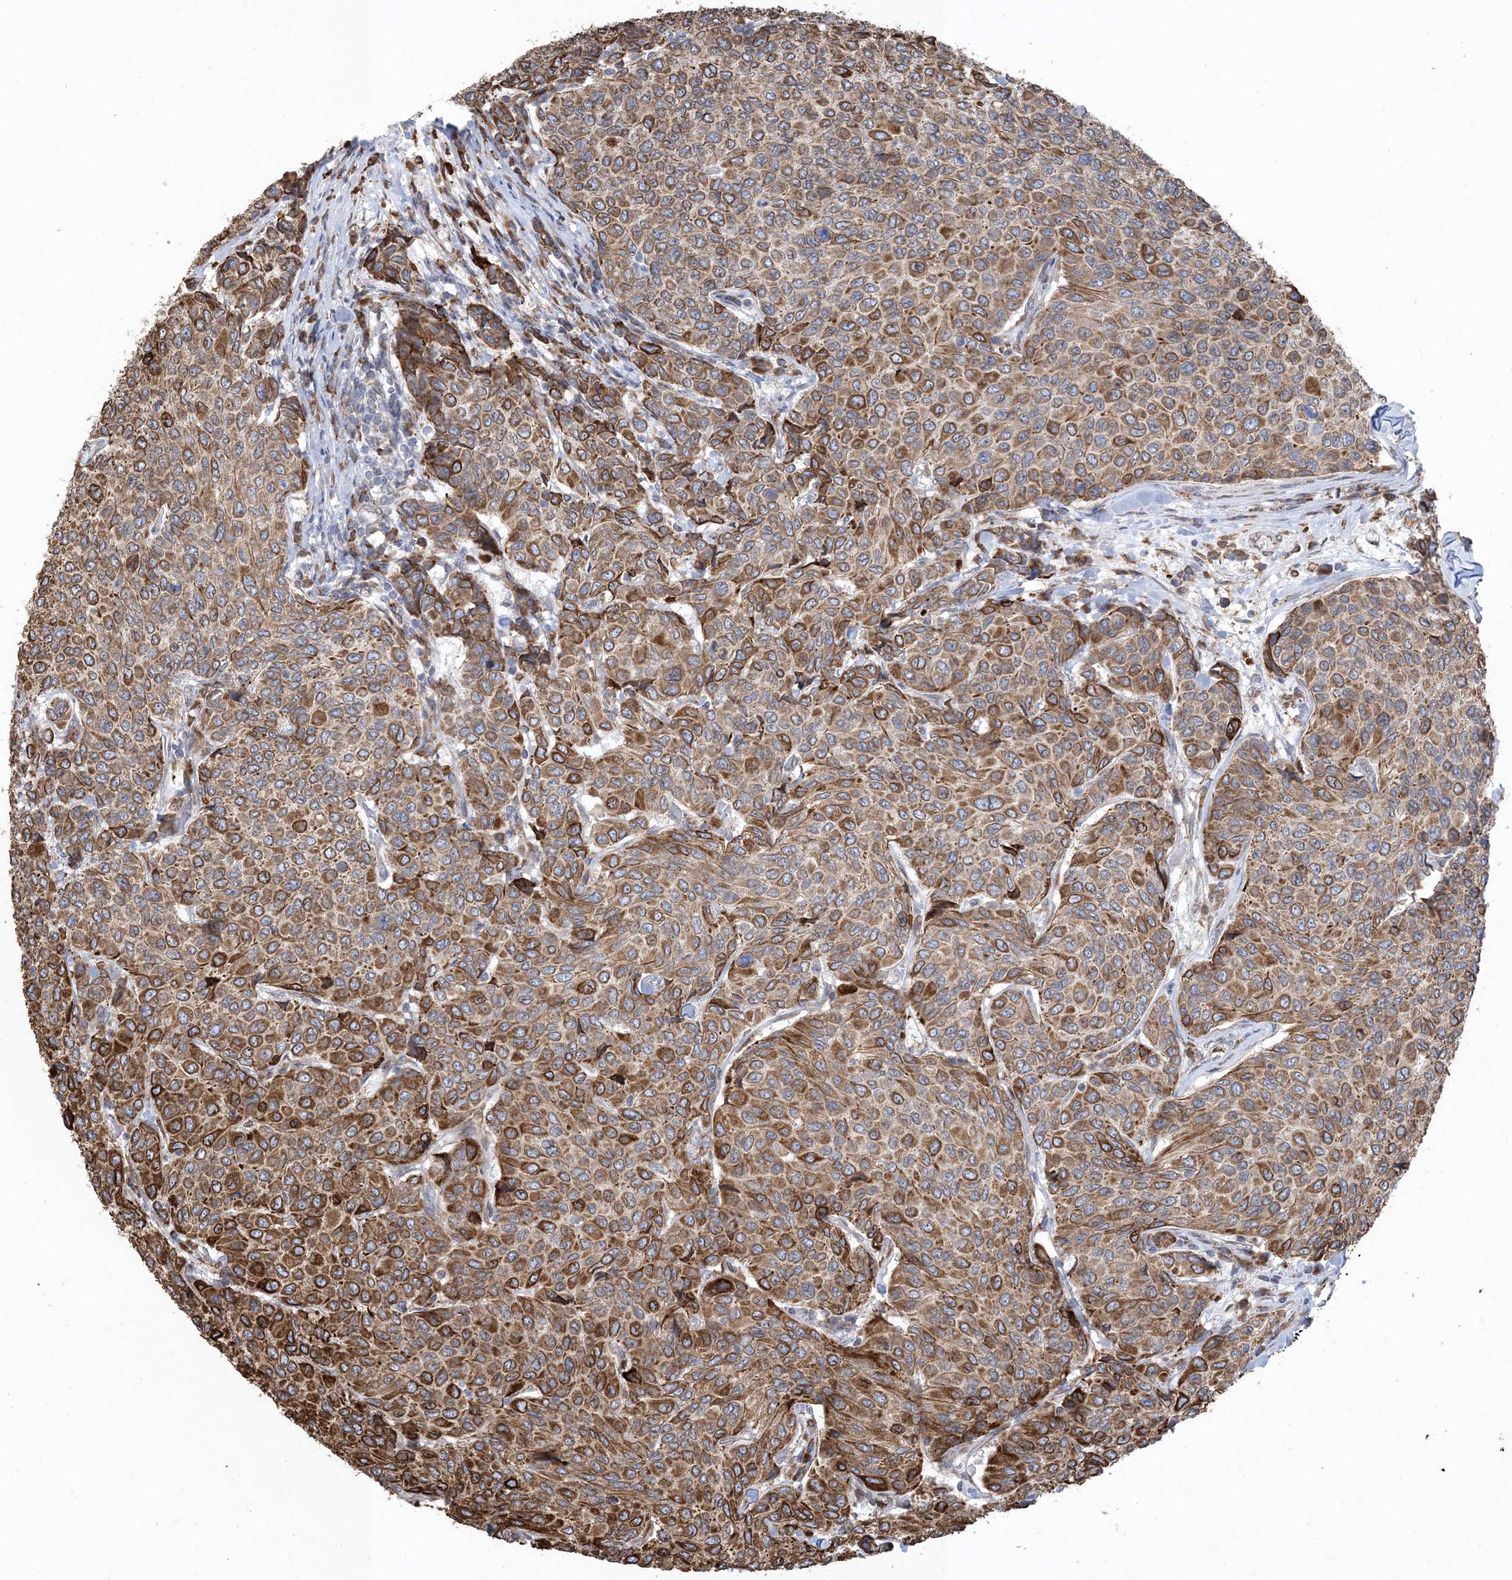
{"staining": {"intensity": "strong", "quantity": ">75%", "location": "cytoplasmic/membranous"}, "tissue": "breast cancer", "cell_type": "Tumor cells", "image_type": "cancer", "snomed": [{"axis": "morphology", "description": "Duct carcinoma"}, {"axis": "topography", "description": "Breast"}], "caption": "Immunohistochemical staining of breast invasive ductal carcinoma exhibits high levels of strong cytoplasmic/membranous staining in approximately >75% of tumor cells. (DAB IHC, brown staining for protein, blue staining for nuclei).", "gene": "SHANK1", "patient": {"sex": "female", "age": 55}}